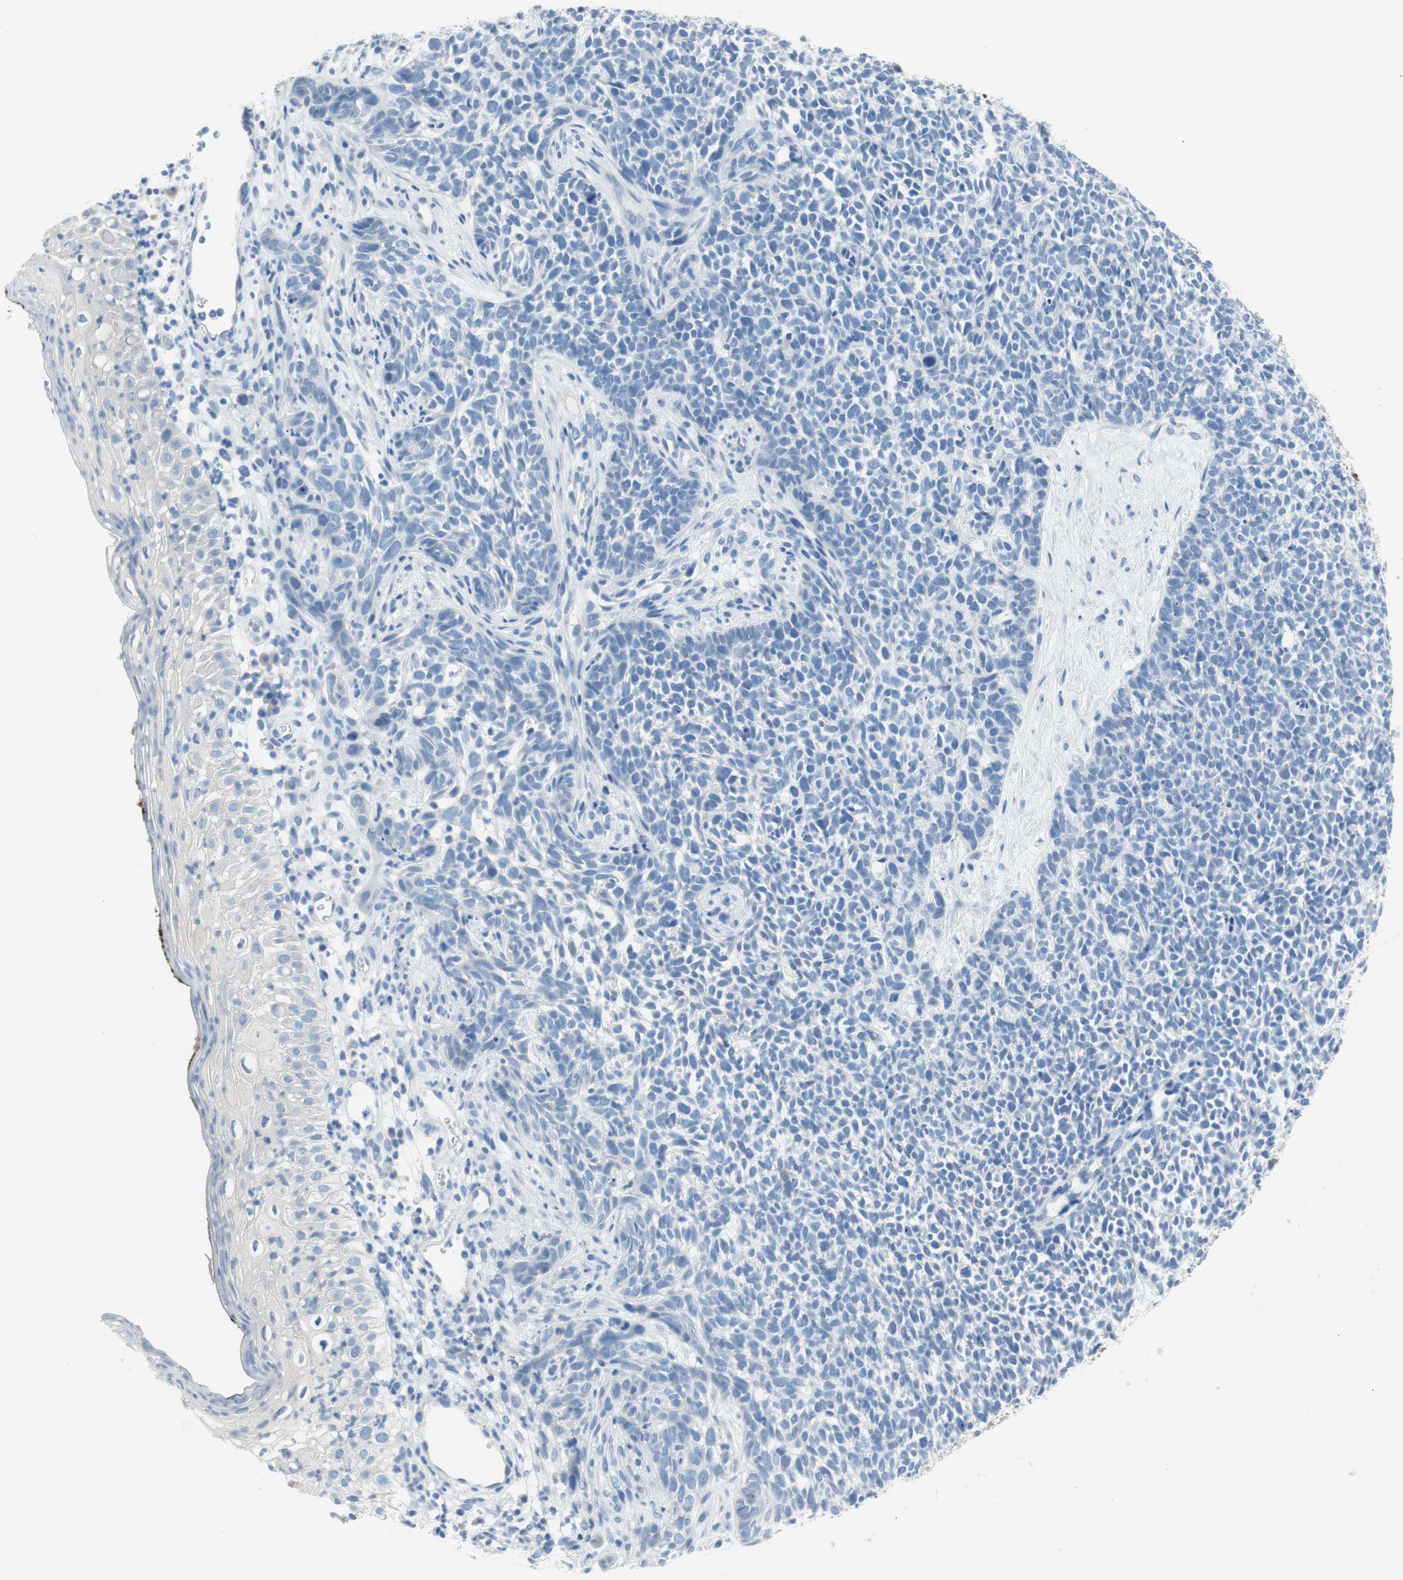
{"staining": {"intensity": "negative", "quantity": "none", "location": "none"}, "tissue": "skin cancer", "cell_type": "Tumor cells", "image_type": "cancer", "snomed": [{"axis": "morphology", "description": "Basal cell carcinoma"}, {"axis": "topography", "description": "Skin"}], "caption": "DAB immunohistochemical staining of human skin cancer (basal cell carcinoma) reveals no significant positivity in tumor cells.", "gene": "MYH1", "patient": {"sex": "female", "age": 84}}